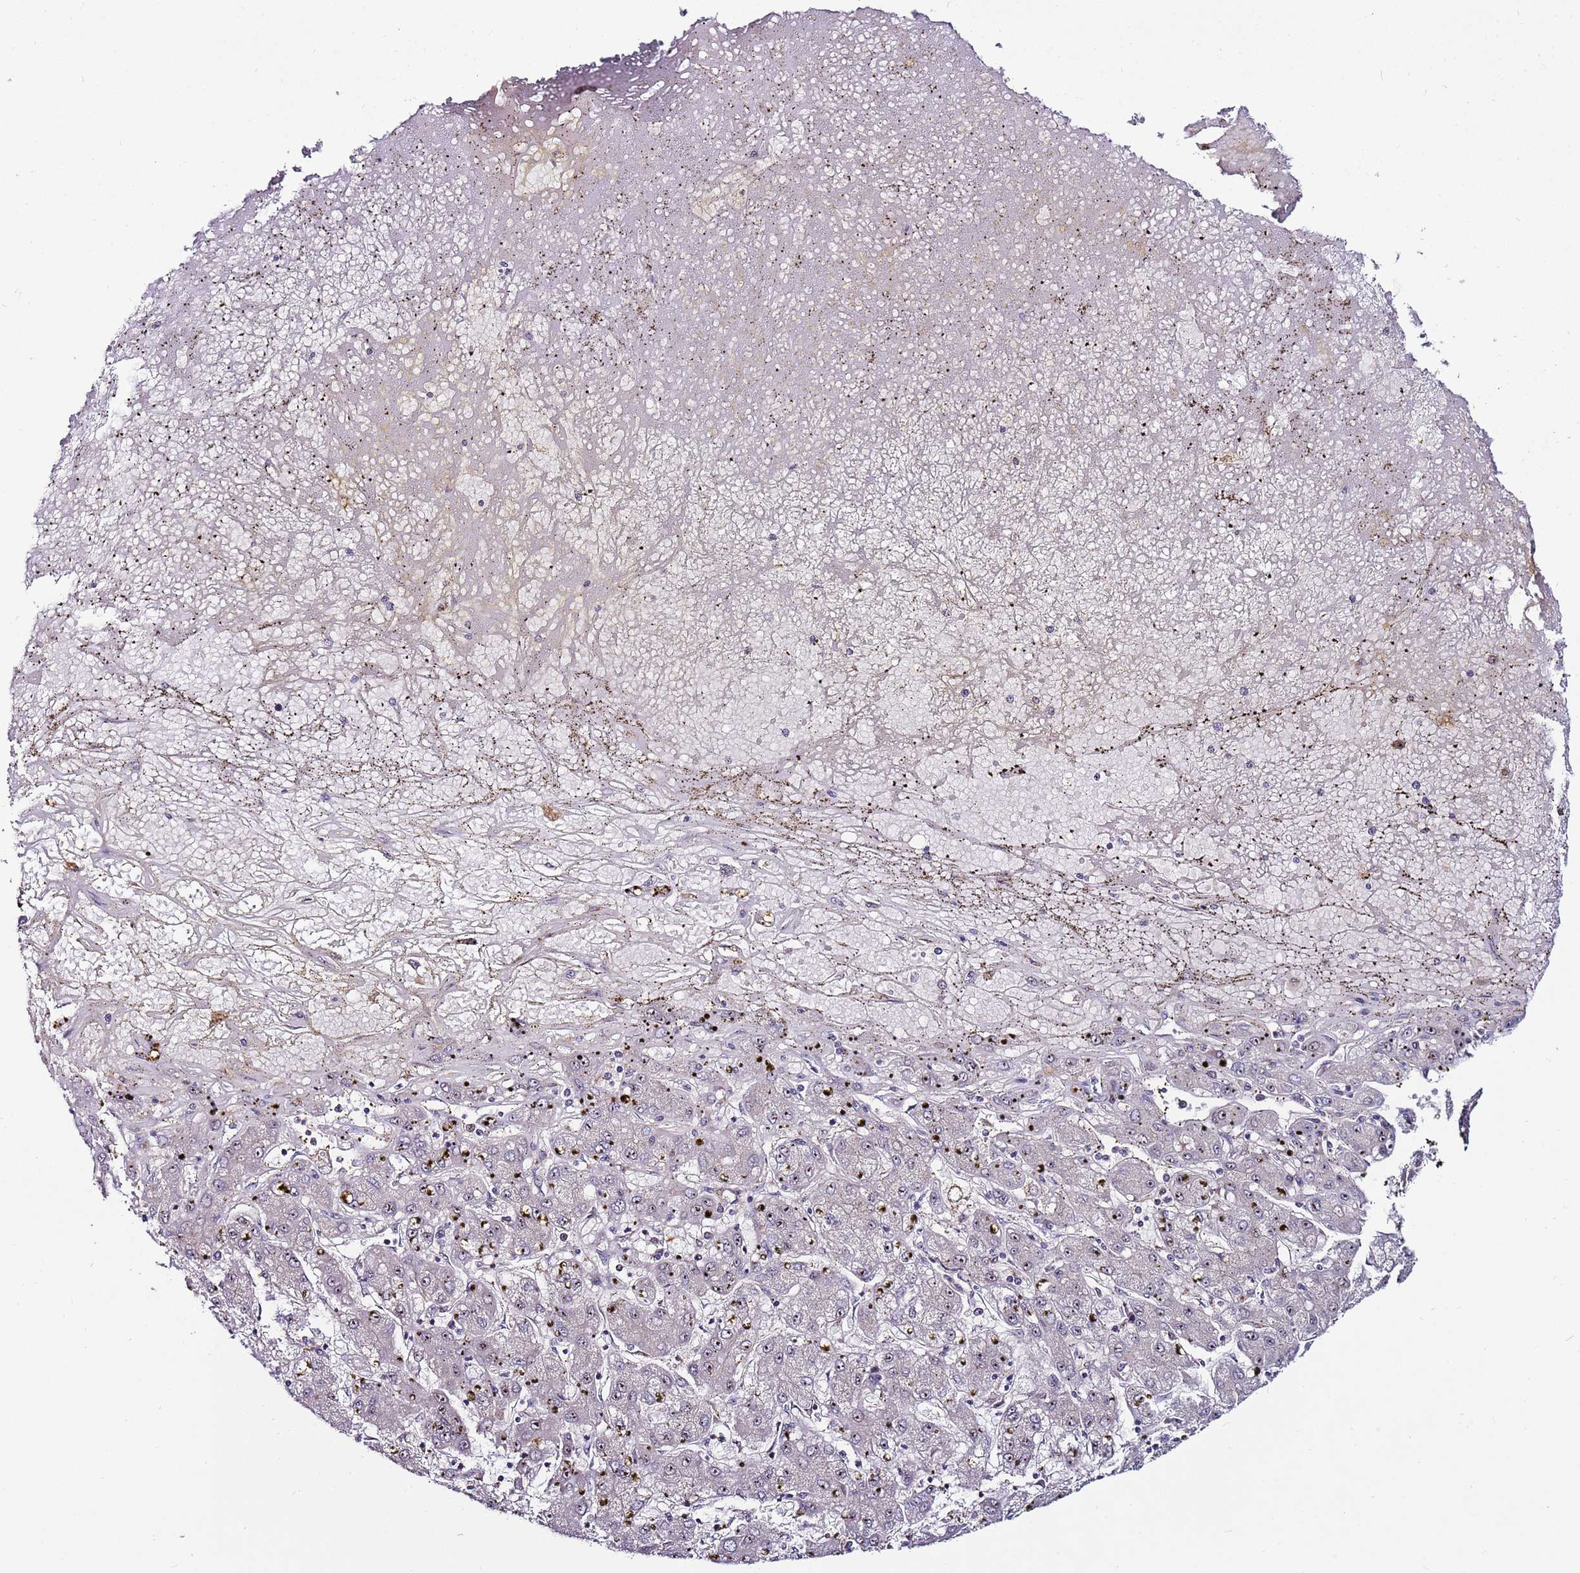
{"staining": {"intensity": "moderate", "quantity": "25%-75%", "location": "nuclear"}, "tissue": "liver cancer", "cell_type": "Tumor cells", "image_type": "cancer", "snomed": [{"axis": "morphology", "description": "Carcinoma, Hepatocellular, NOS"}, {"axis": "topography", "description": "Liver"}], "caption": "Hepatocellular carcinoma (liver) stained with a brown dye shows moderate nuclear positive expression in about 25%-75% of tumor cells.", "gene": "KRI1", "patient": {"sex": "male", "age": 72}}